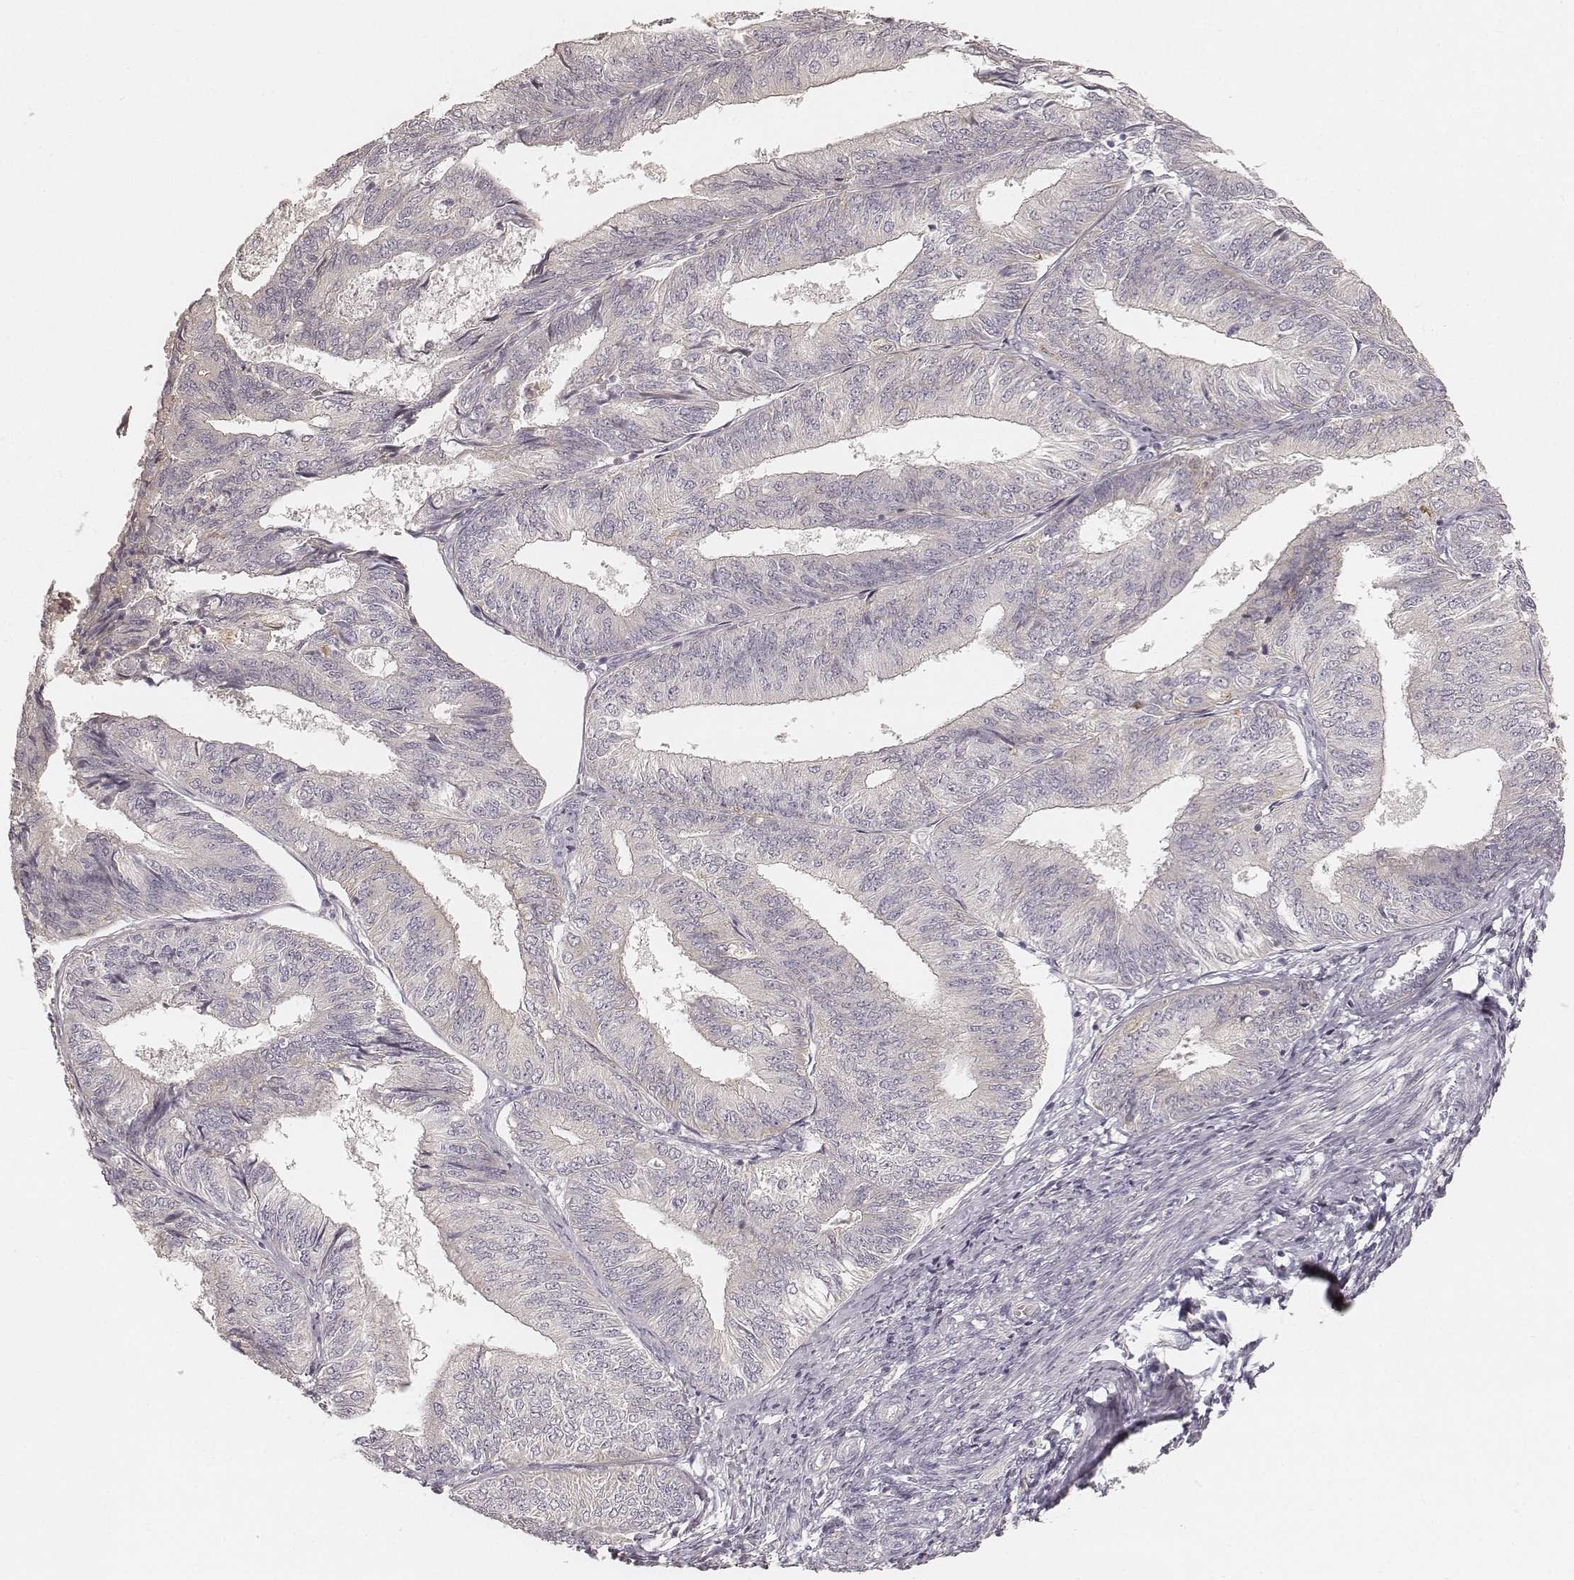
{"staining": {"intensity": "negative", "quantity": "none", "location": "none"}, "tissue": "endometrial cancer", "cell_type": "Tumor cells", "image_type": "cancer", "snomed": [{"axis": "morphology", "description": "Adenocarcinoma, NOS"}, {"axis": "topography", "description": "Endometrium"}], "caption": "This photomicrograph is of adenocarcinoma (endometrial) stained with immunohistochemistry (IHC) to label a protein in brown with the nuclei are counter-stained blue. There is no expression in tumor cells.", "gene": "FMNL2", "patient": {"sex": "female", "age": 58}}